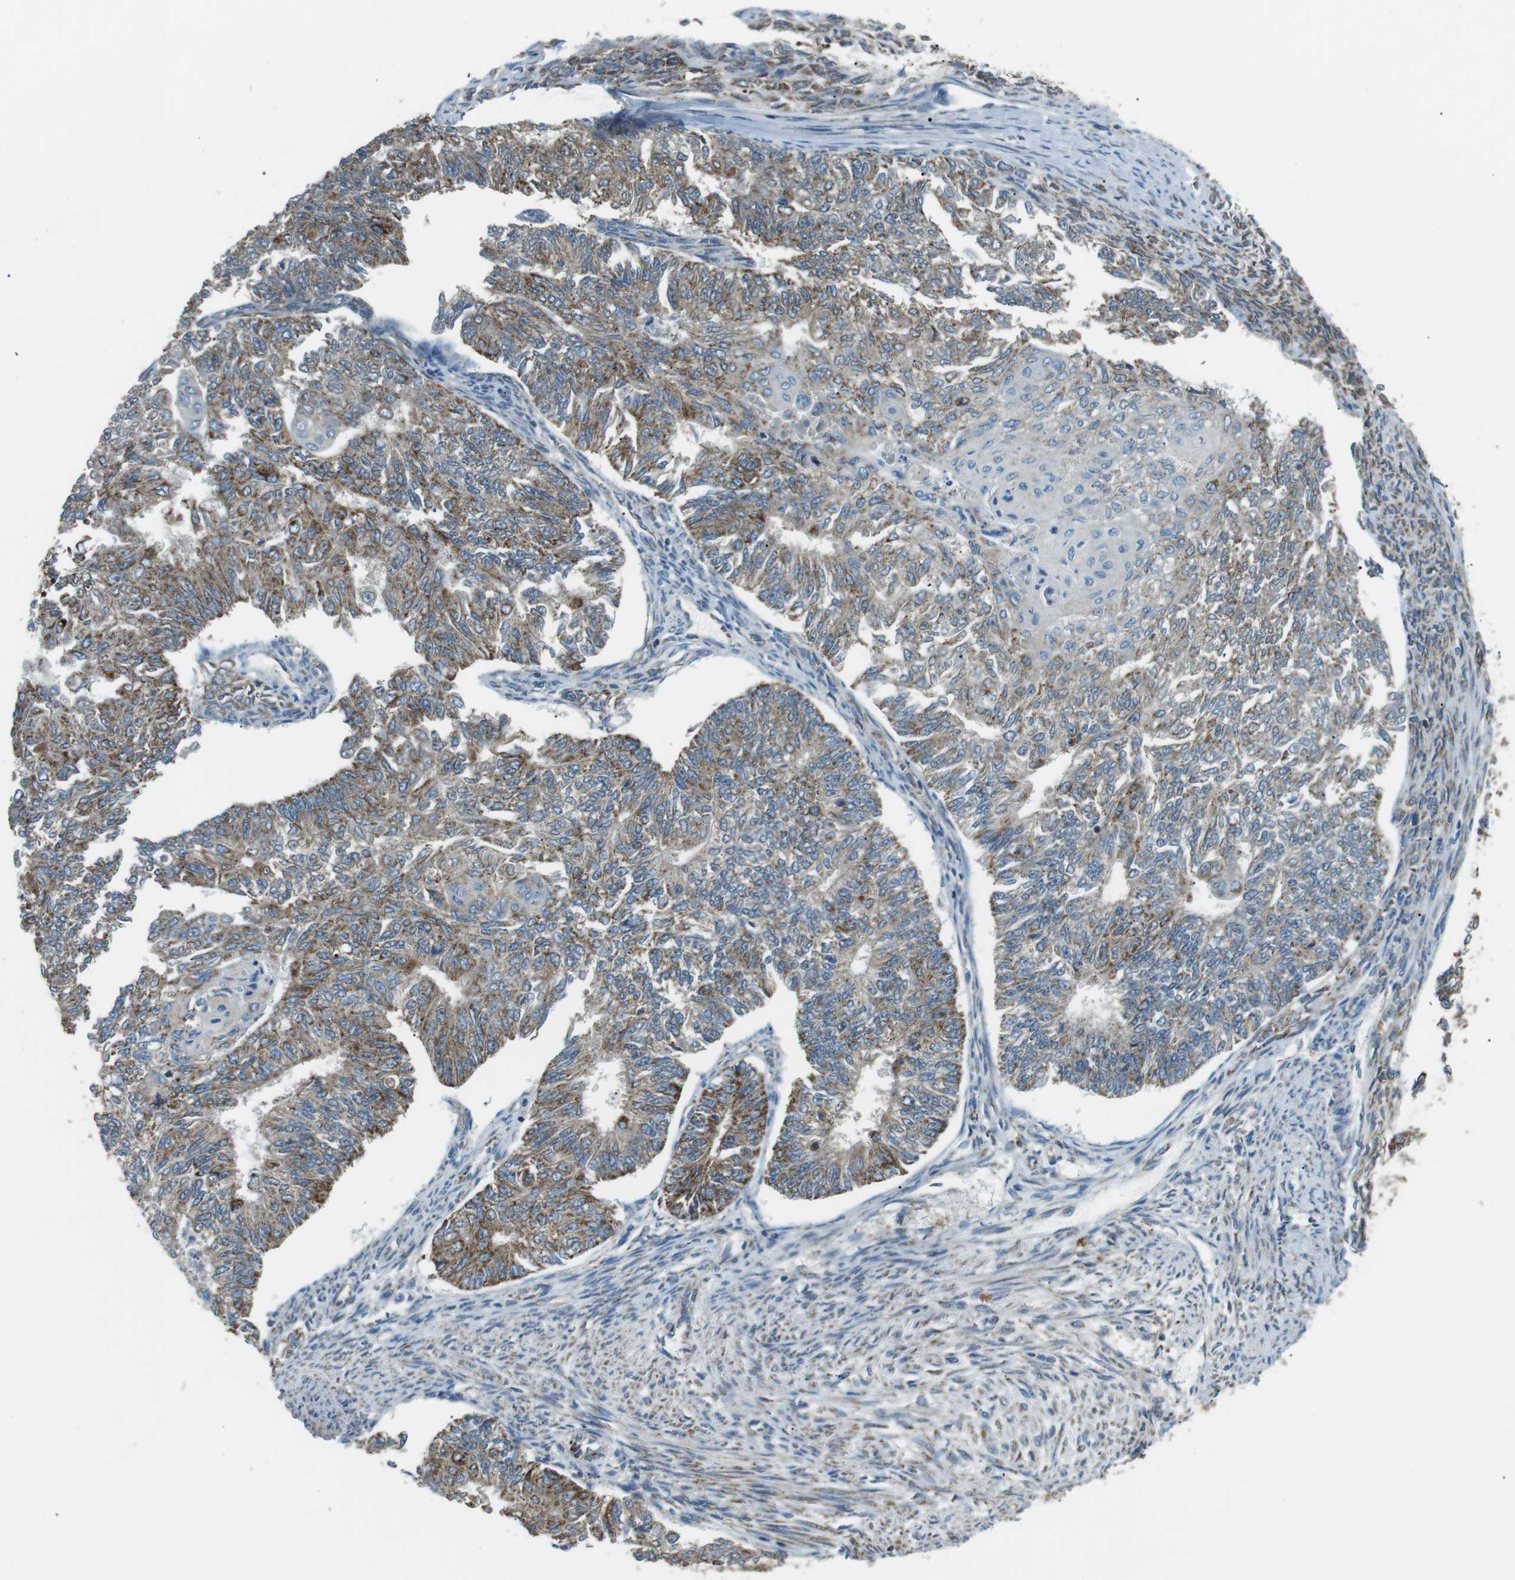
{"staining": {"intensity": "moderate", "quantity": "25%-75%", "location": "cytoplasmic/membranous"}, "tissue": "endometrial cancer", "cell_type": "Tumor cells", "image_type": "cancer", "snomed": [{"axis": "morphology", "description": "Adenocarcinoma, NOS"}, {"axis": "topography", "description": "Endometrium"}], "caption": "This histopathology image displays endometrial adenocarcinoma stained with IHC to label a protein in brown. The cytoplasmic/membranous of tumor cells show moderate positivity for the protein. Nuclei are counter-stained blue.", "gene": "BACE1", "patient": {"sex": "female", "age": 32}}